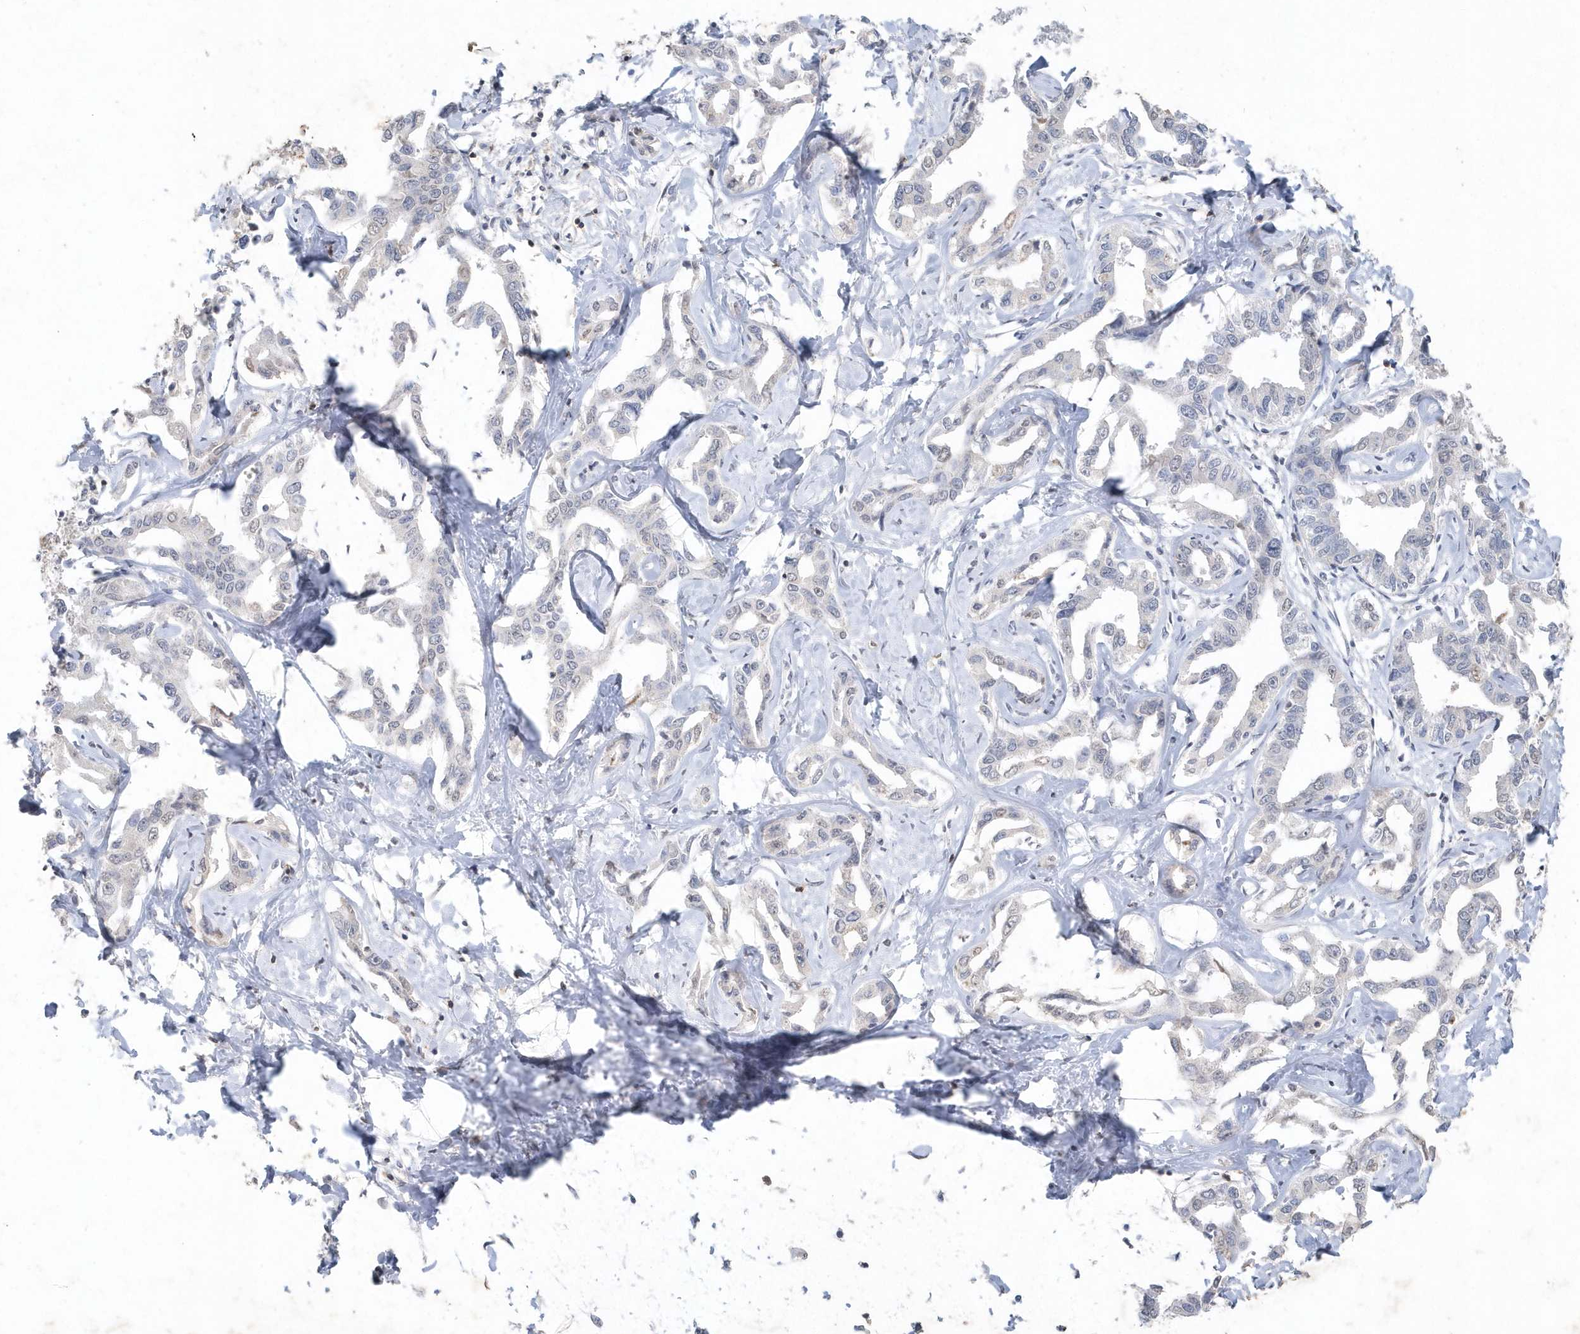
{"staining": {"intensity": "negative", "quantity": "none", "location": "none"}, "tissue": "liver cancer", "cell_type": "Tumor cells", "image_type": "cancer", "snomed": [{"axis": "morphology", "description": "Cholangiocarcinoma"}, {"axis": "topography", "description": "Liver"}], "caption": "A photomicrograph of cholangiocarcinoma (liver) stained for a protein demonstrates no brown staining in tumor cells. (DAB (3,3'-diaminobenzidine) IHC, high magnification).", "gene": "PDCD1", "patient": {"sex": "male", "age": 59}}